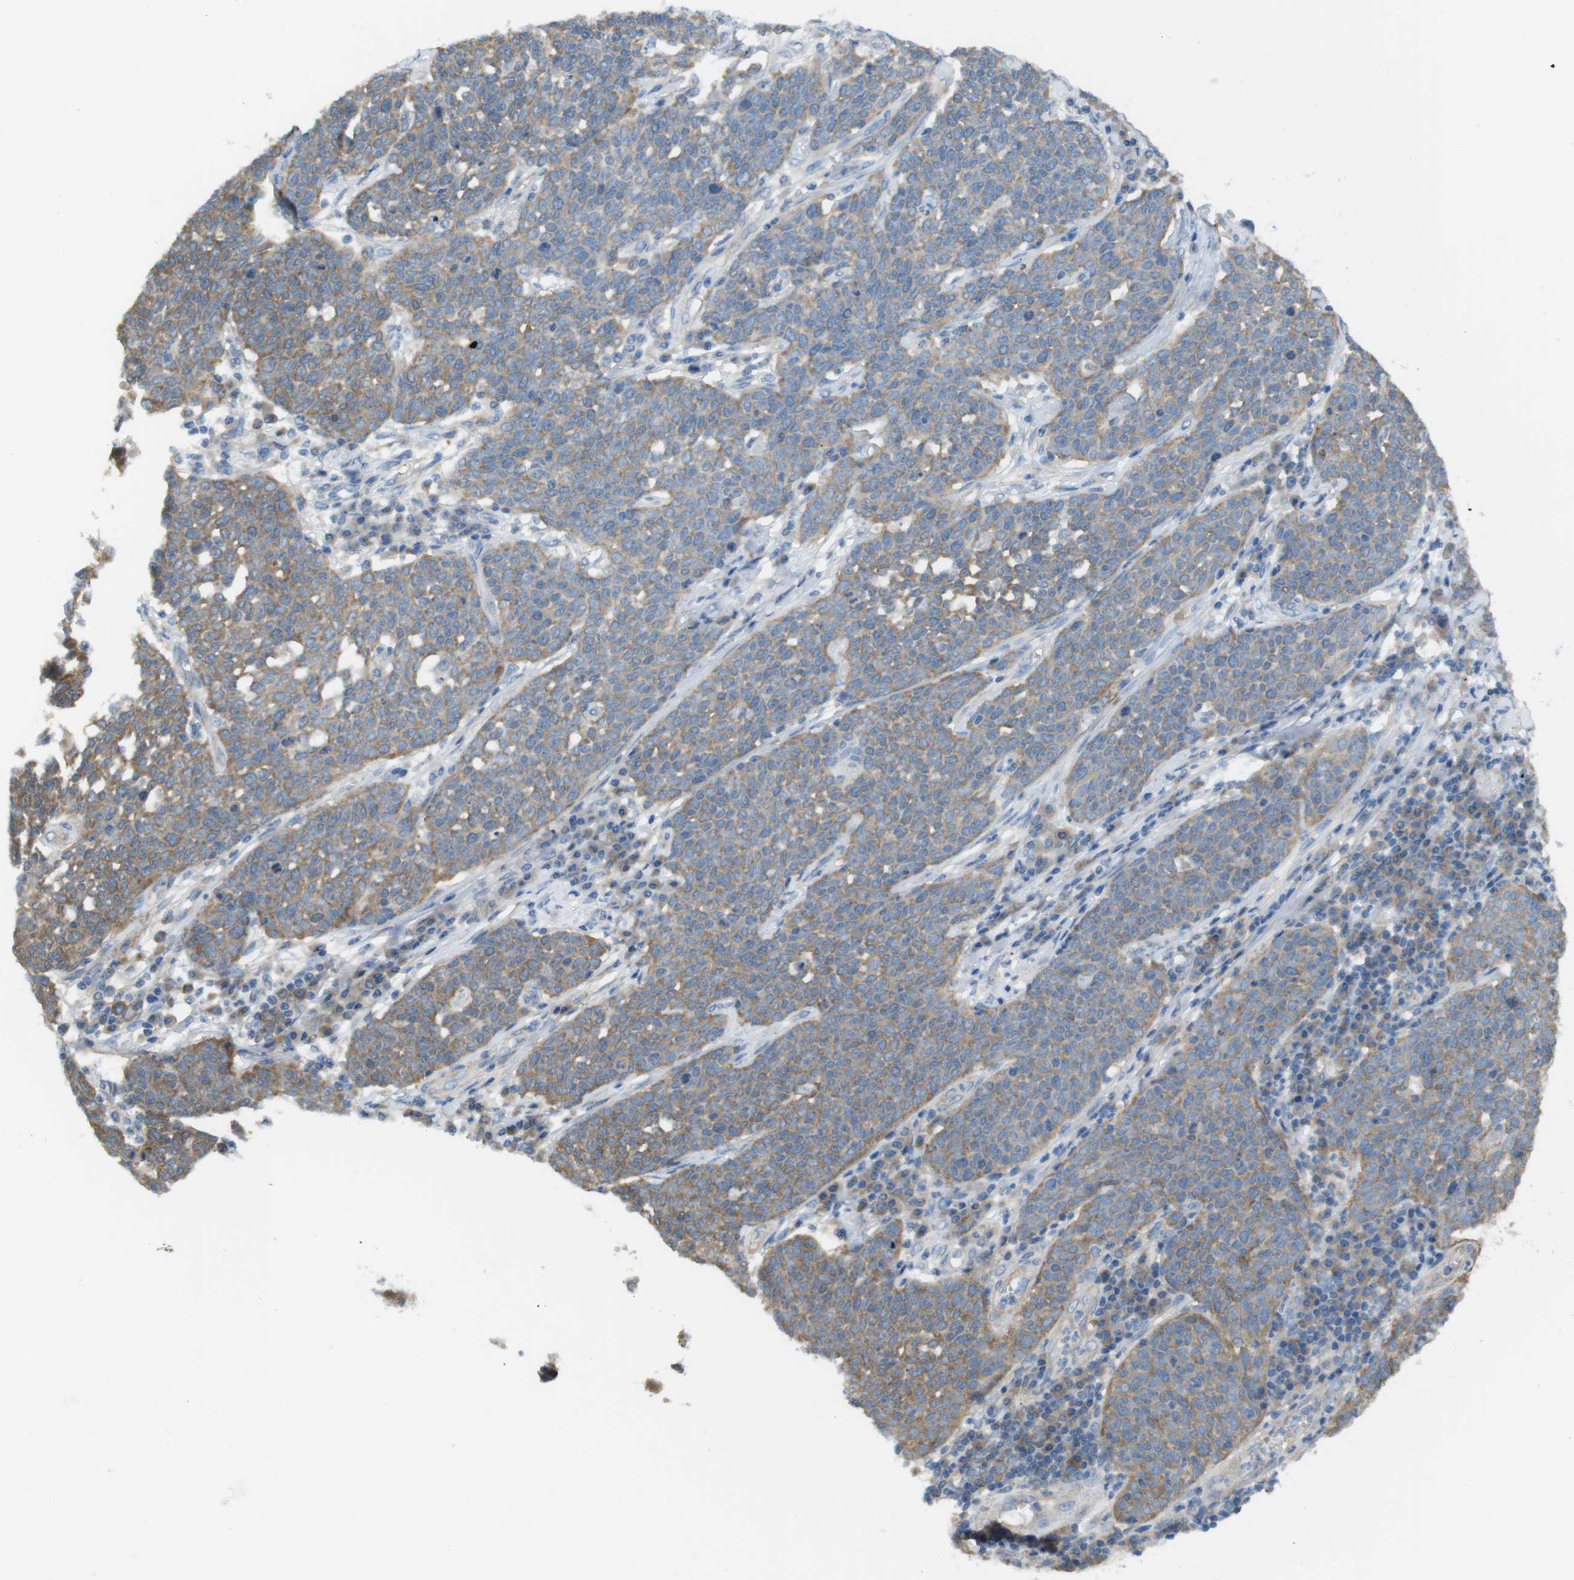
{"staining": {"intensity": "moderate", "quantity": ">75%", "location": "cytoplasmic/membranous"}, "tissue": "cervical cancer", "cell_type": "Tumor cells", "image_type": "cancer", "snomed": [{"axis": "morphology", "description": "Squamous cell carcinoma, NOS"}, {"axis": "topography", "description": "Cervix"}], "caption": "High-magnification brightfield microscopy of cervical cancer (squamous cell carcinoma) stained with DAB (3,3'-diaminobenzidine) (brown) and counterstained with hematoxylin (blue). tumor cells exhibit moderate cytoplasmic/membranous staining is present in about>75% of cells.", "gene": "MTHFD1", "patient": {"sex": "female", "age": 34}}